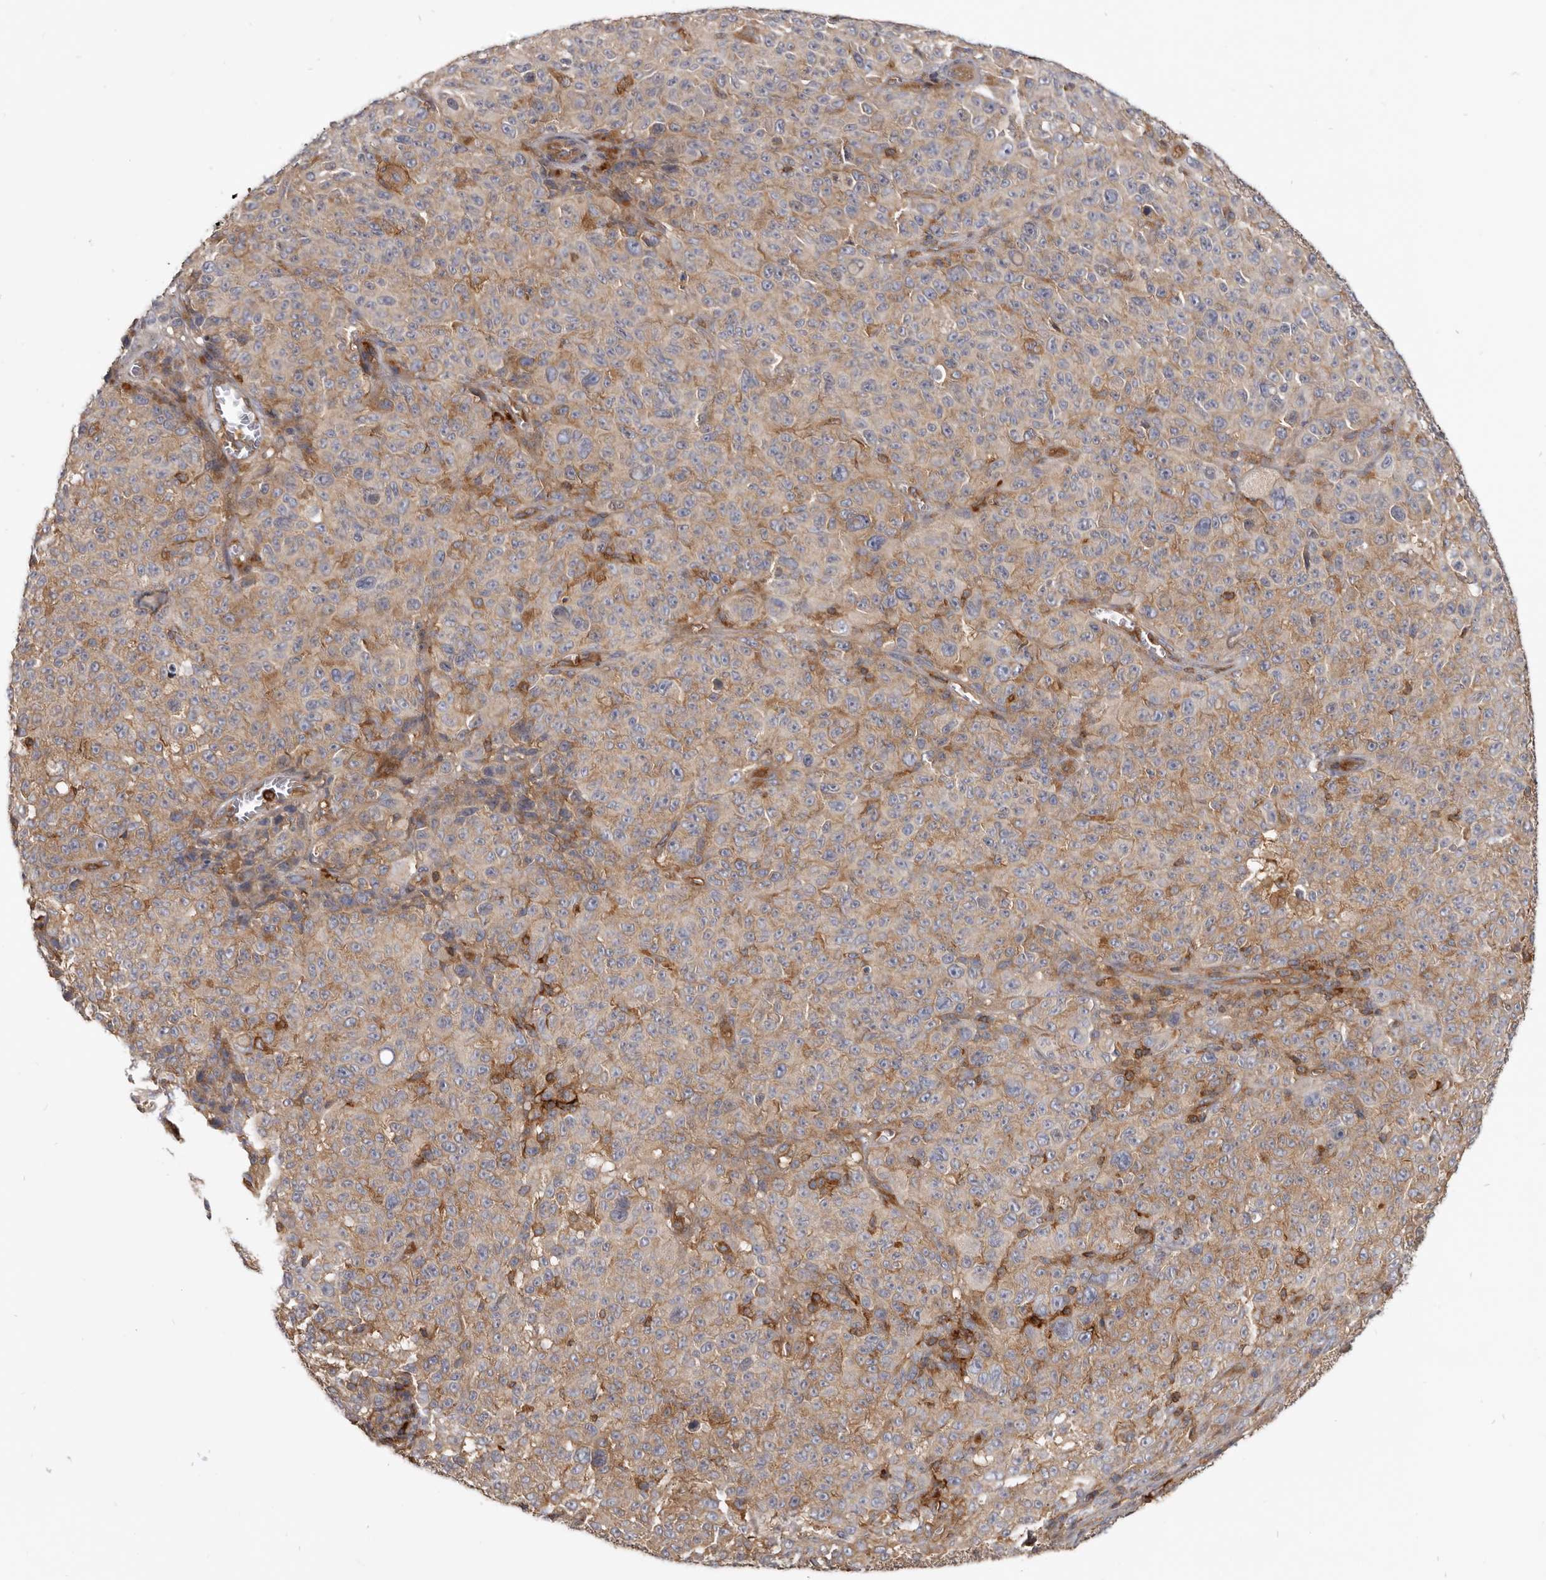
{"staining": {"intensity": "weak", "quantity": "25%-75%", "location": "cytoplasmic/membranous"}, "tissue": "melanoma", "cell_type": "Tumor cells", "image_type": "cancer", "snomed": [{"axis": "morphology", "description": "Malignant melanoma, NOS"}, {"axis": "topography", "description": "Skin"}], "caption": "Melanoma stained with a brown dye demonstrates weak cytoplasmic/membranous positive positivity in about 25%-75% of tumor cells.", "gene": "CBL", "patient": {"sex": "female", "age": 82}}